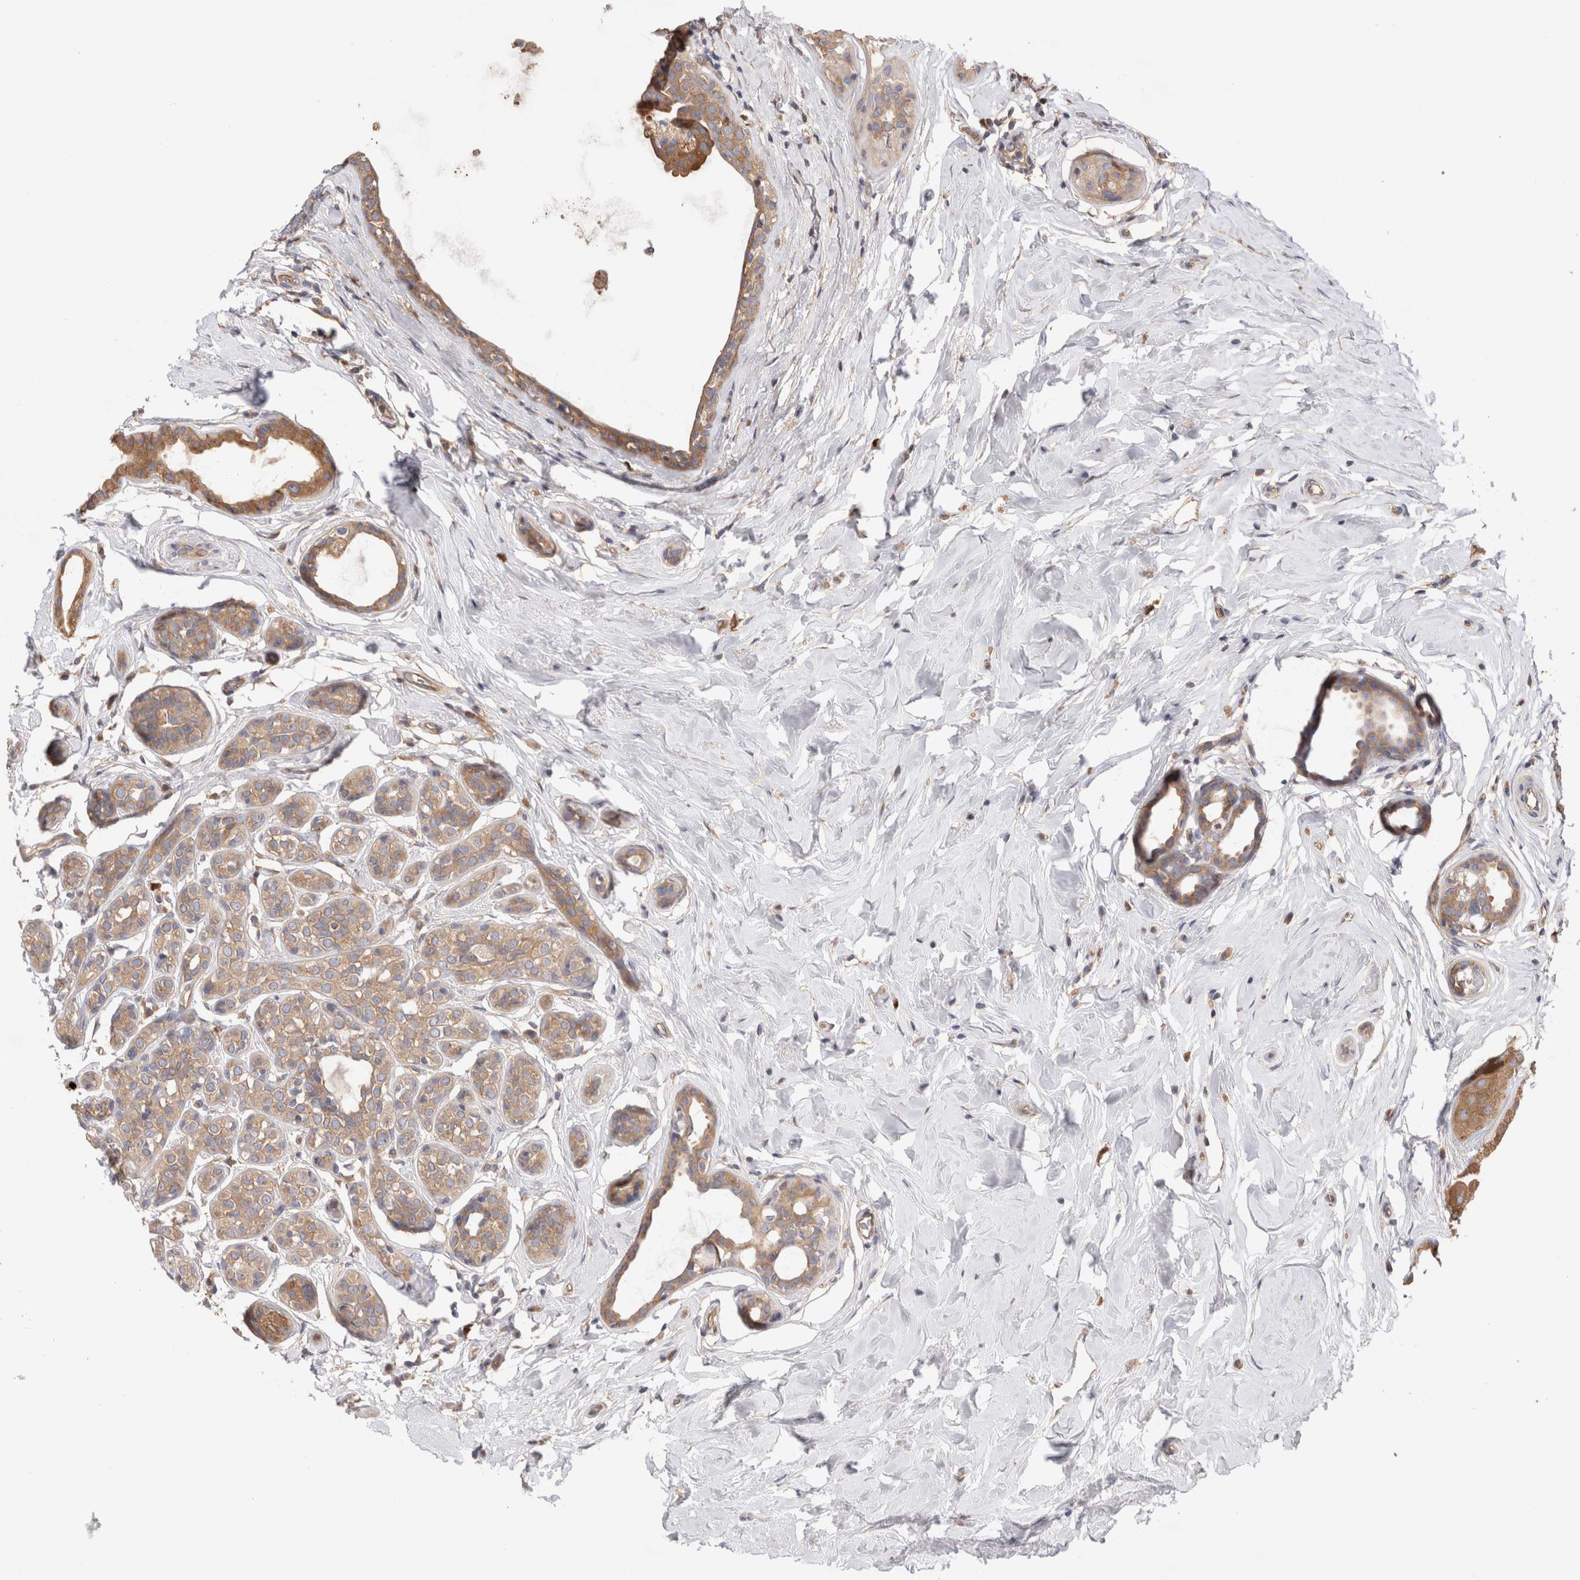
{"staining": {"intensity": "moderate", "quantity": ">75%", "location": "cytoplasmic/membranous"}, "tissue": "breast cancer", "cell_type": "Tumor cells", "image_type": "cancer", "snomed": [{"axis": "morphology", "description": "Duct carcinoma"}, {"axis": "topography", "description": "Breast"}], "caption": "This photomicrograph exhibits immunohistochemistry (IHC) staining of infiltrating ductal carcinoma (breast), with medium moderate cytoplasmic/membranous staining in approximately >75% of tumor cells.", "gene": "NXT2", "patient": {"sex": "female", "age": 55}}